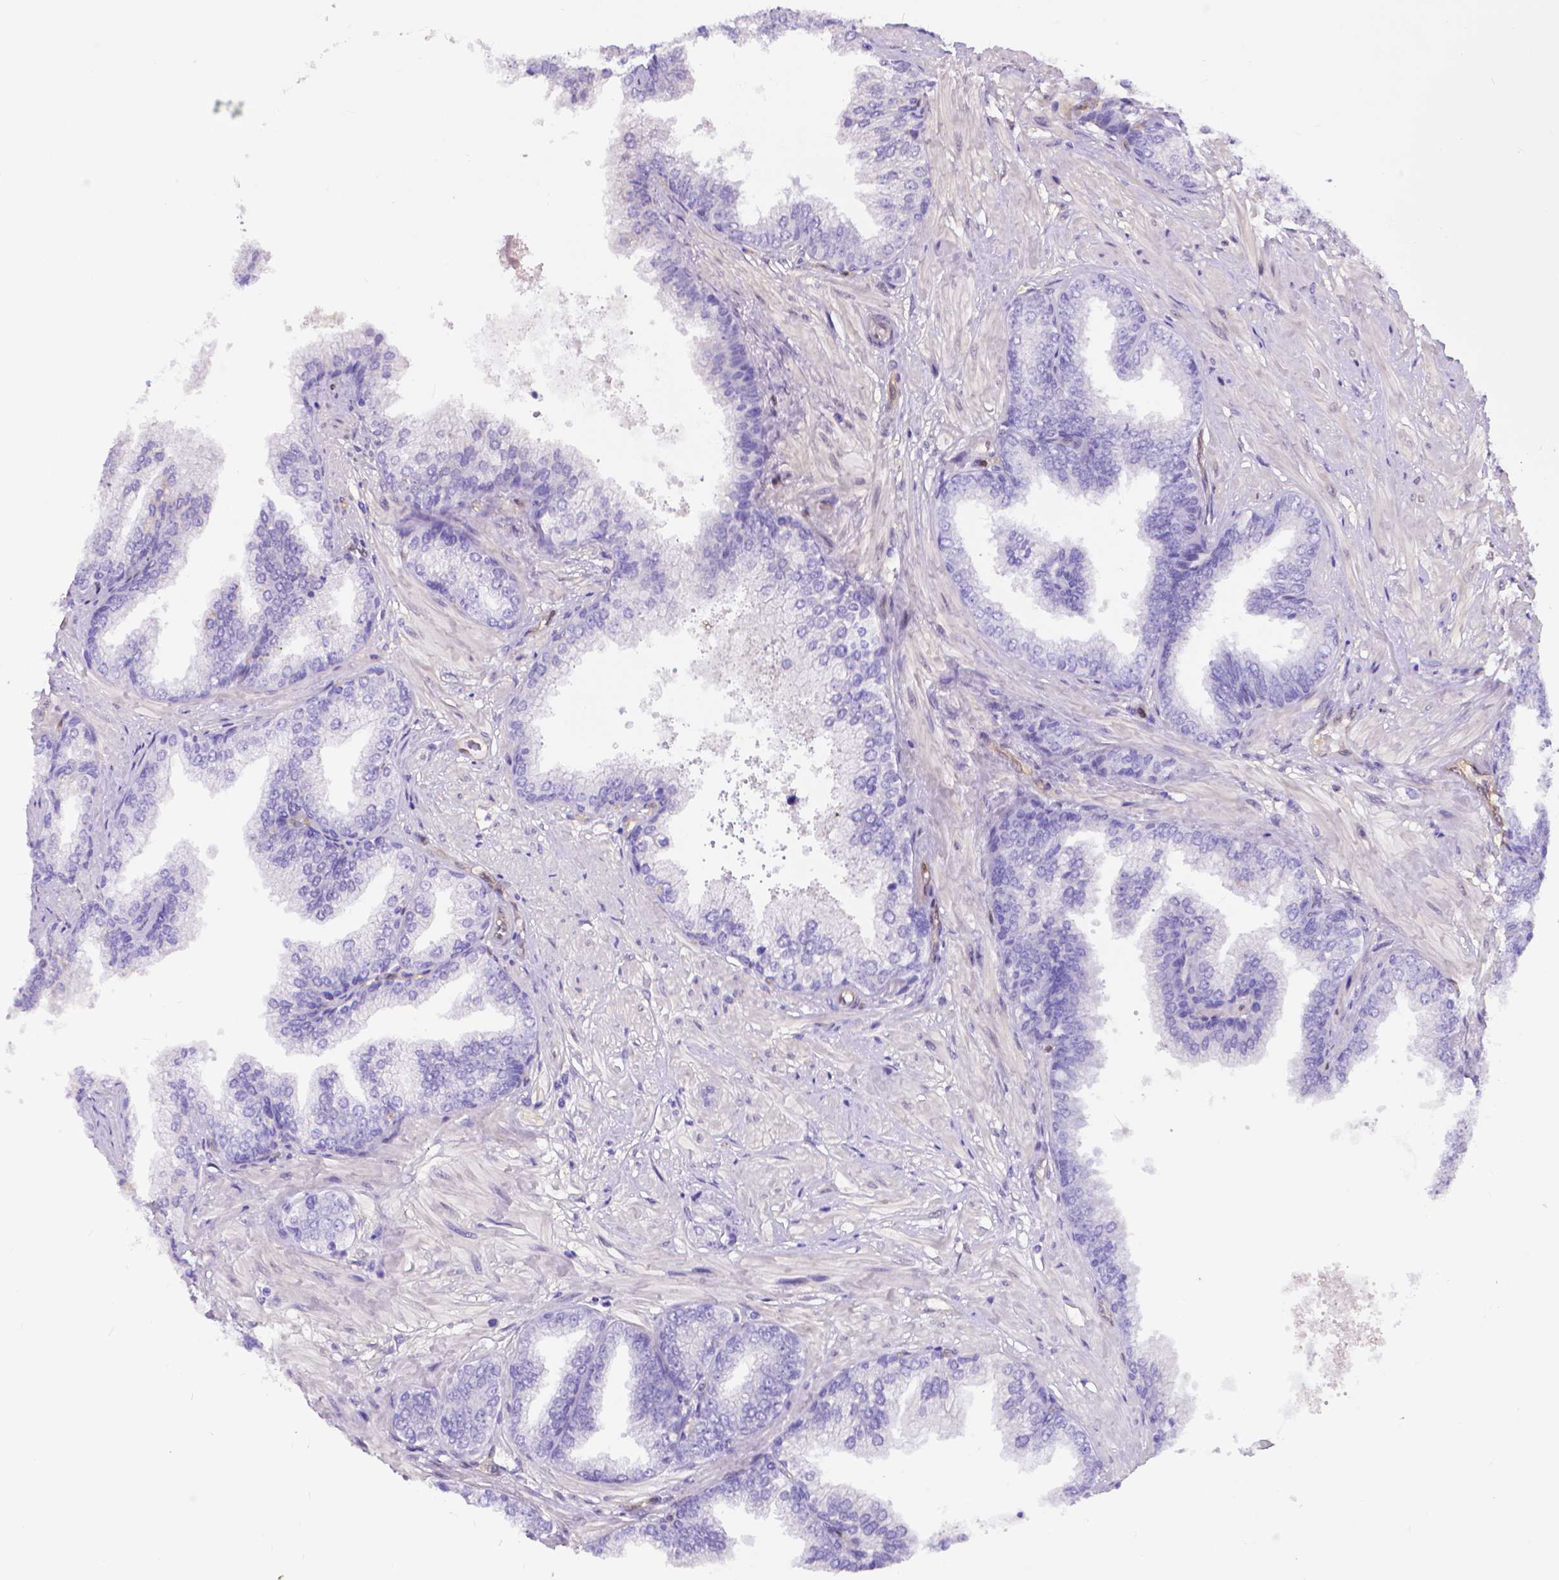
{"staining": {"intensity": "negative", "quantity": "none", "location": "none"}, "tissue": "prostate cancer", "cell_type": "Tumor cells", "image_type": "cancer", "snomed": [{"axis": "morphology", "description": "Adenocarcinoma, Low grade"}, {"axis": "topography", "description": "Prostate"}], "caption": "DAB (3,3'-diaminobenzidine) immunohistochemical staining of human prostate adenocarcinoma (low-grade) exhibits no significant positivity in tumor cells.", "gene": "CLIC4", "patient": {"sex": "male", "age": 55}}